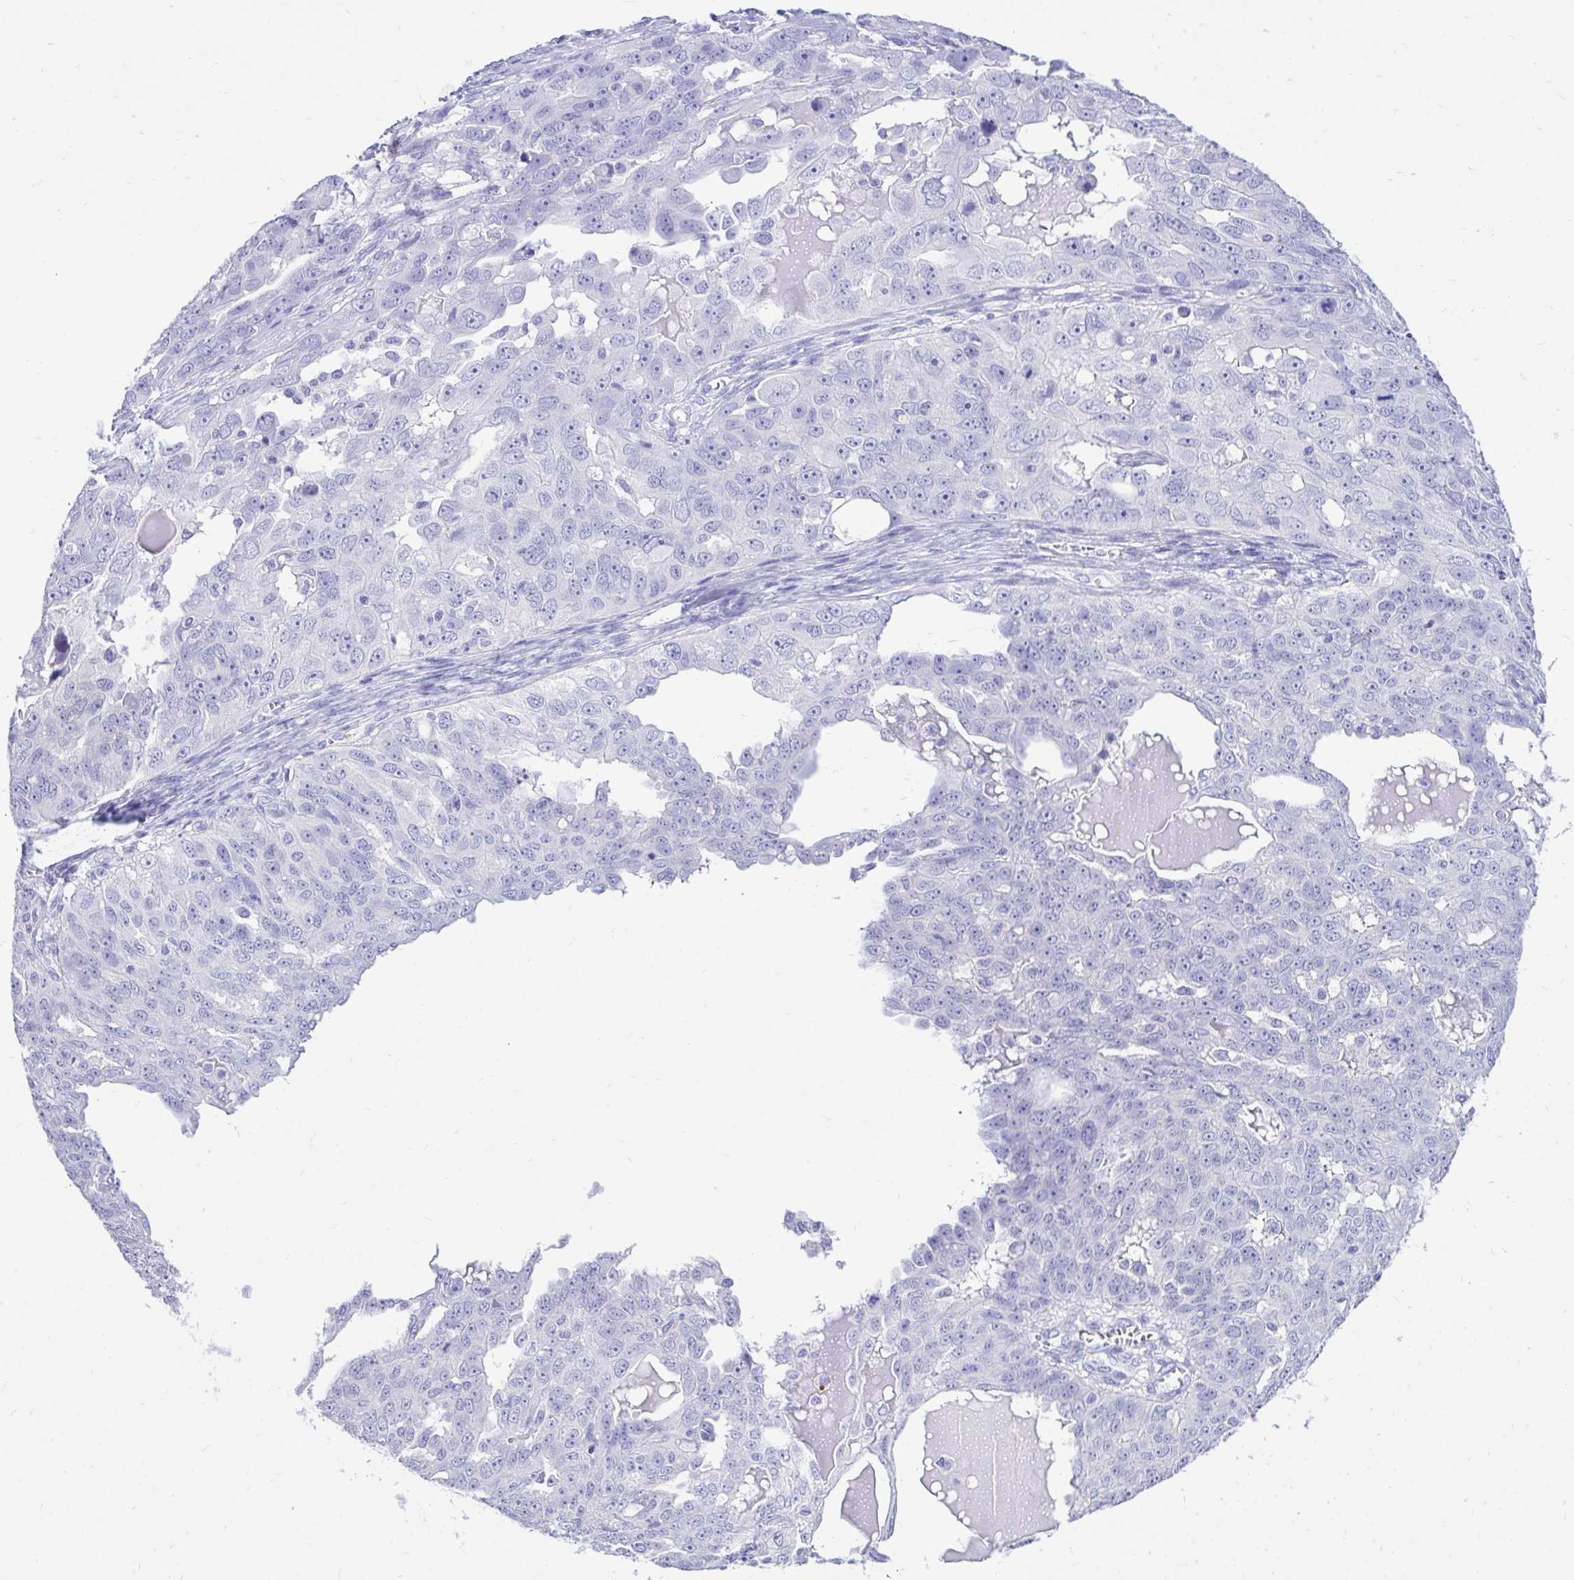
{"staining": {"intensity": "negative", "quantity": "none", "location": "none"}, "tissue": "ovarian cancer", "cell_type": "Tumor cells", "image_type": "cancer", "snomed": [{"axis": "morphology", "description": "Carcinoma, endometroid"}, {"axis": "topography", "description": "Ovary"}], "caption": "Tumor cells are negative for brown protein staining in ovarian cancer.", "gene": "MON1A", "patient": {"sex": "female", "age": 70}}